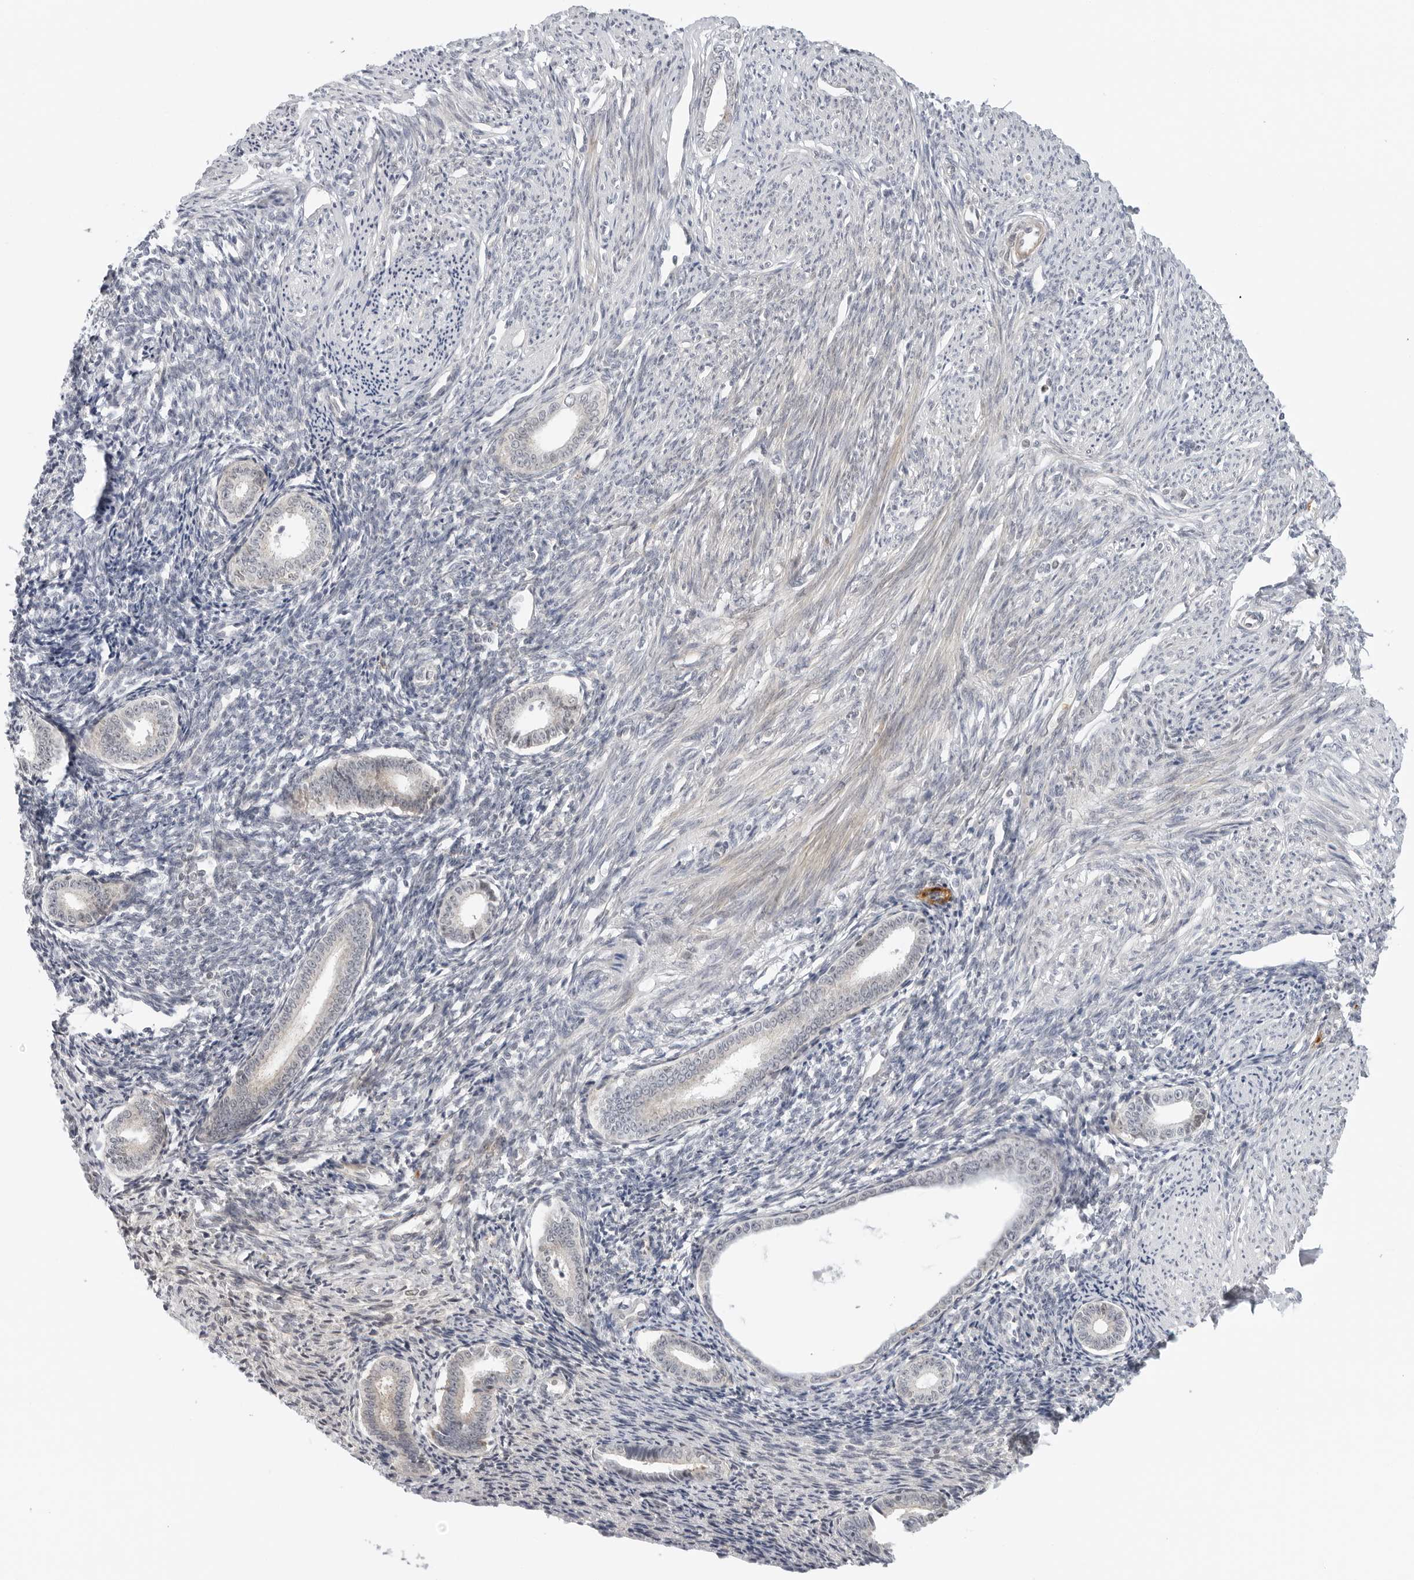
{"staining": {"intensity": "negative", "quantity": "none", "location": "none"}, "tissue": "endometrium", "cell_type": "Cells in endometrial stroma", "image_type": "normal", "snomed": [{"axis": "morphology", "description": "Normal tissue, NOS"}, {"axis": "topography", "description": "Endometrium"}], "caption": "The histopathology image exhibits no significant positivity in cells in endometrial stroma of endometrium. (Immunohistochemistry (ihc), brightfield microscopy, high magnification).", "gene": "SUGCT", "patient": {"sex": "female", "age": 56}}